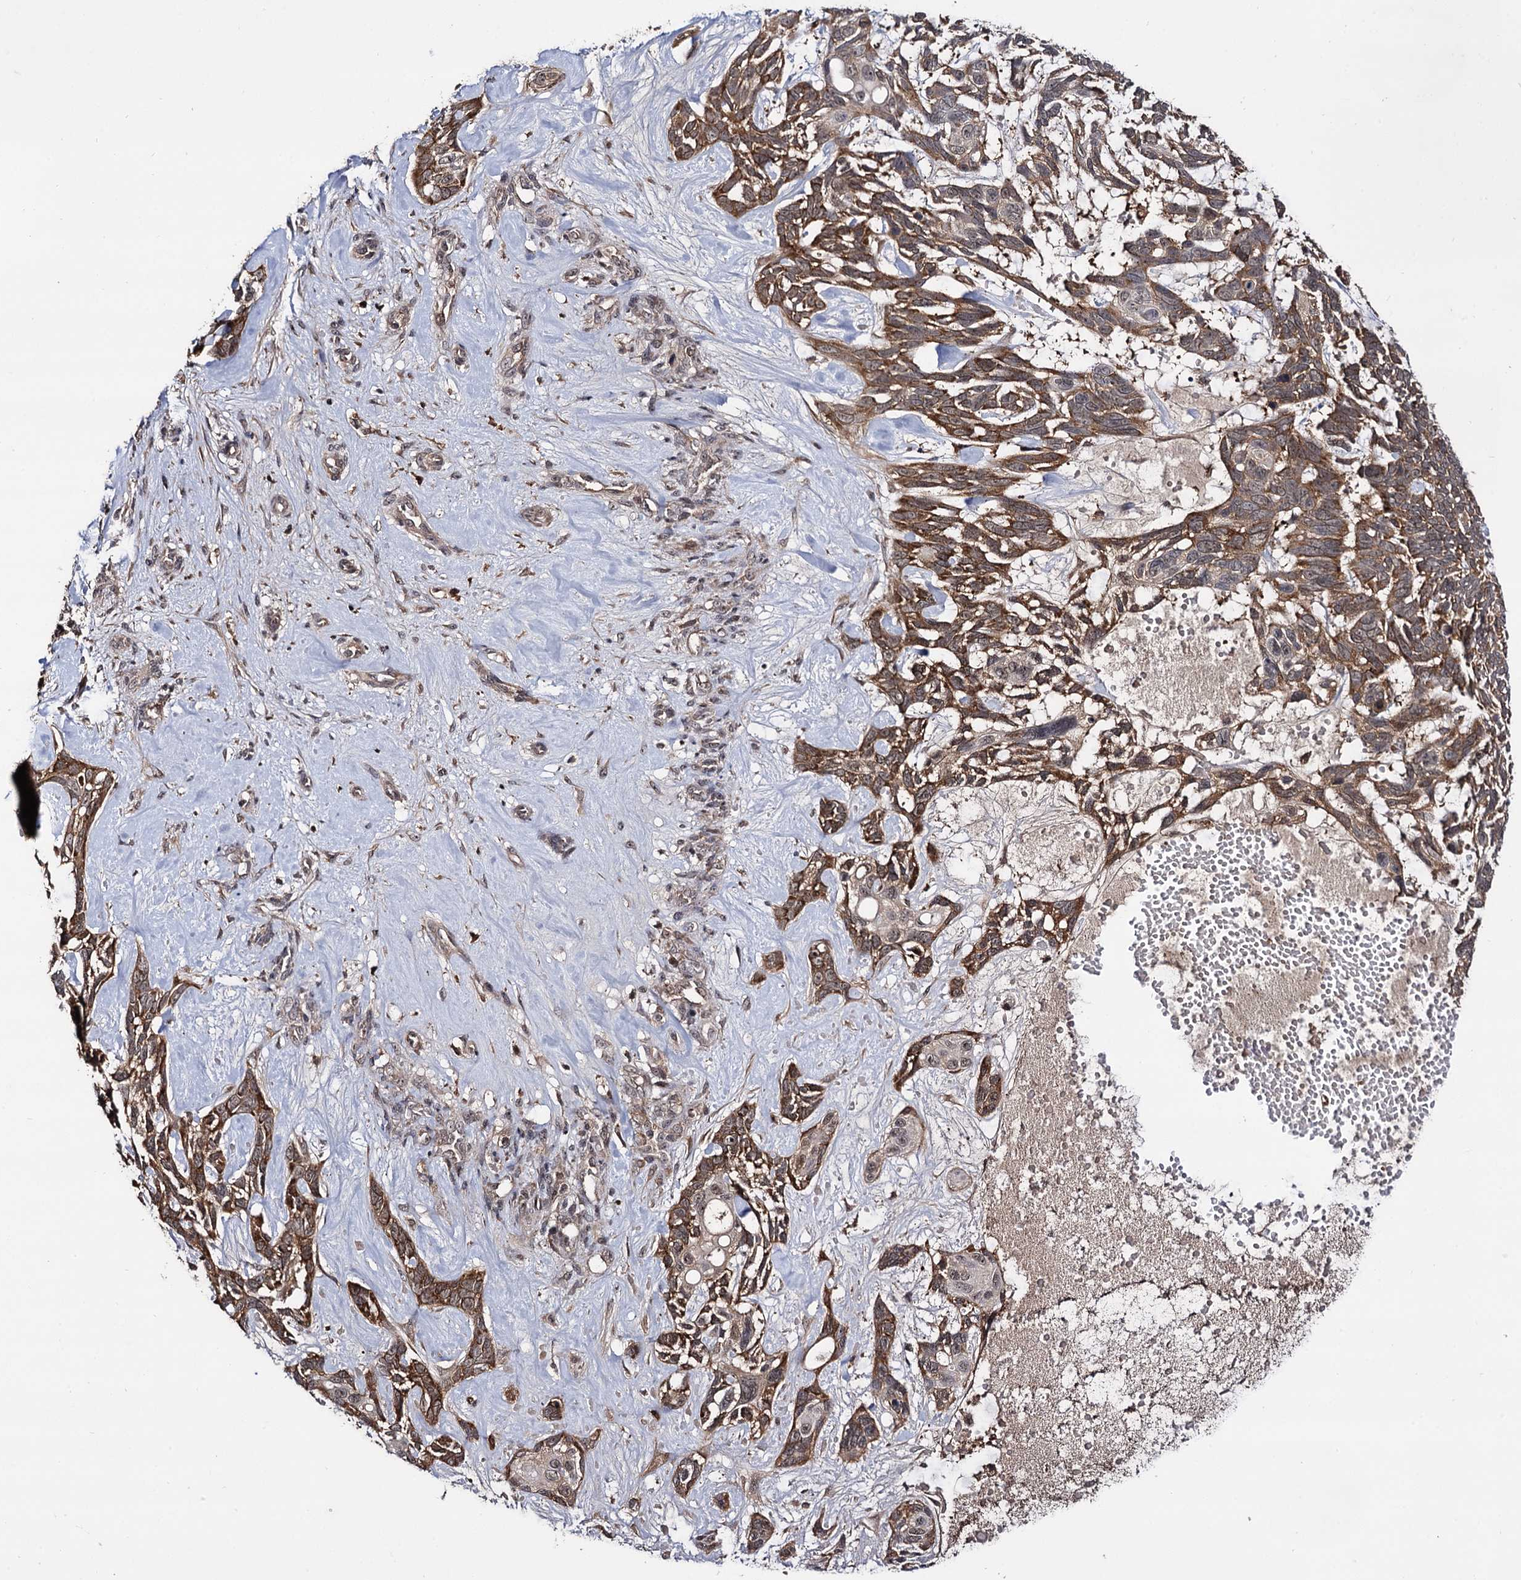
{"staining": {"intensity": "moderate", "quantity": ">75%", "location": "cytoplasmic/membranous"}, "tissue": "skin cancer", "cell_type": "Tumor cells", "image_type": "cancer", "snomed": [{"axis": "morphology", "description": "Basal cell carcinoma"}, {"axis": "topography", "description": "Skin"}], "caption": "Skin basal cell carcinoma stained with a protein marker exhibits moderate staining in tumor cells.", "gene": "MICAL2", "patient": {"sex": "male", "age": 88}}